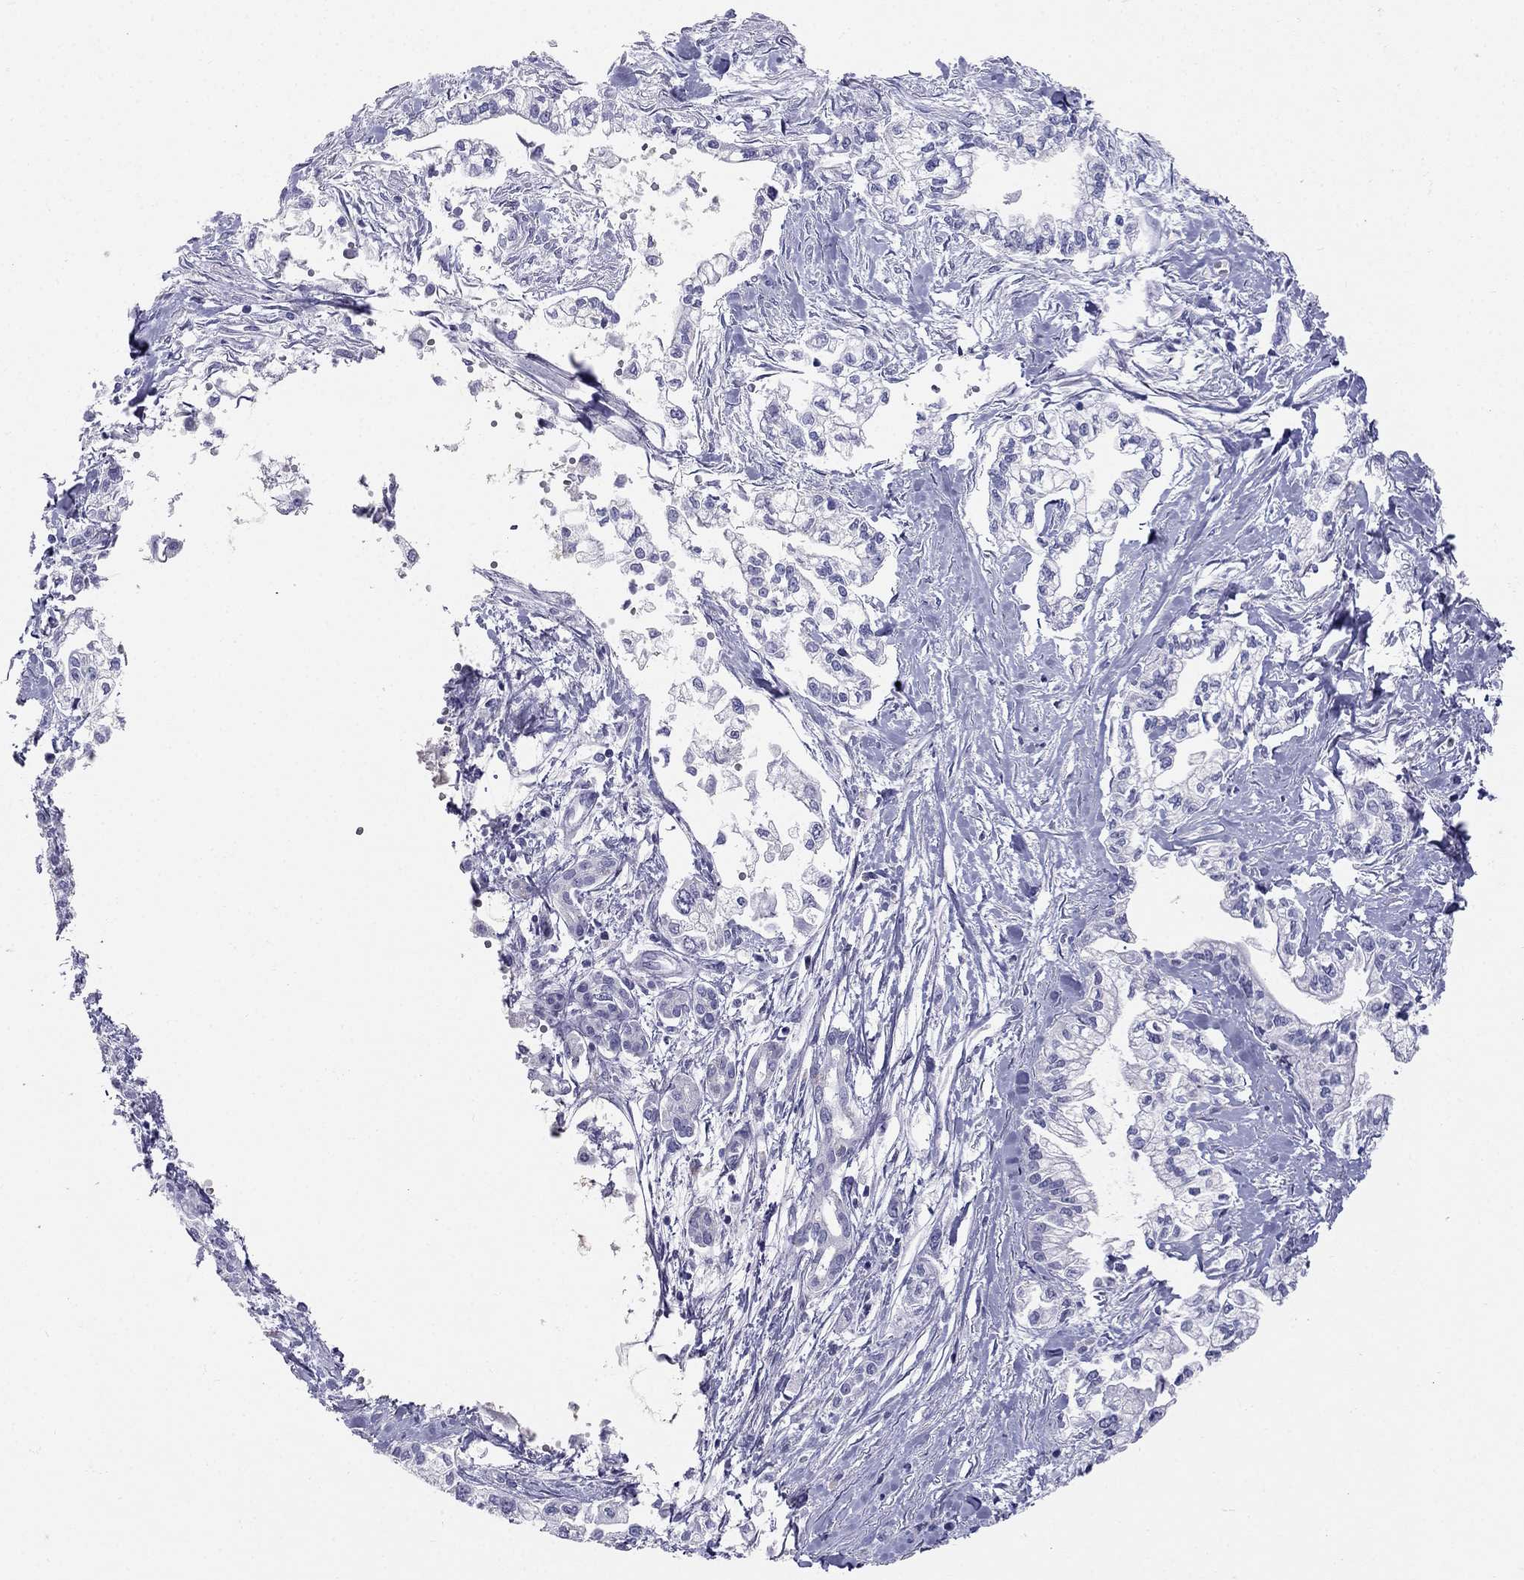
{"staining": {"intensity": "negative", "quantity": "none", "location": "none"}, "tissue": "pancreatic cancer", "cell_type": "Tumor cells", "image_type": "cancer", "snomed": [{"axis": "morphology", "description": "Adenocarcinoma, NOS"}, {"axis": "topography", "description": "Pancreas"}], "caption": "IHC histopathology image of neoplastic tissue: human pancreatic cancer stained with DAB displays no significant protein staining in tumor cells. (IHC, brightfield microscopy, high magnification).", "gene": "RFLNA", "patient": {"sex": "male", "age": 54}}